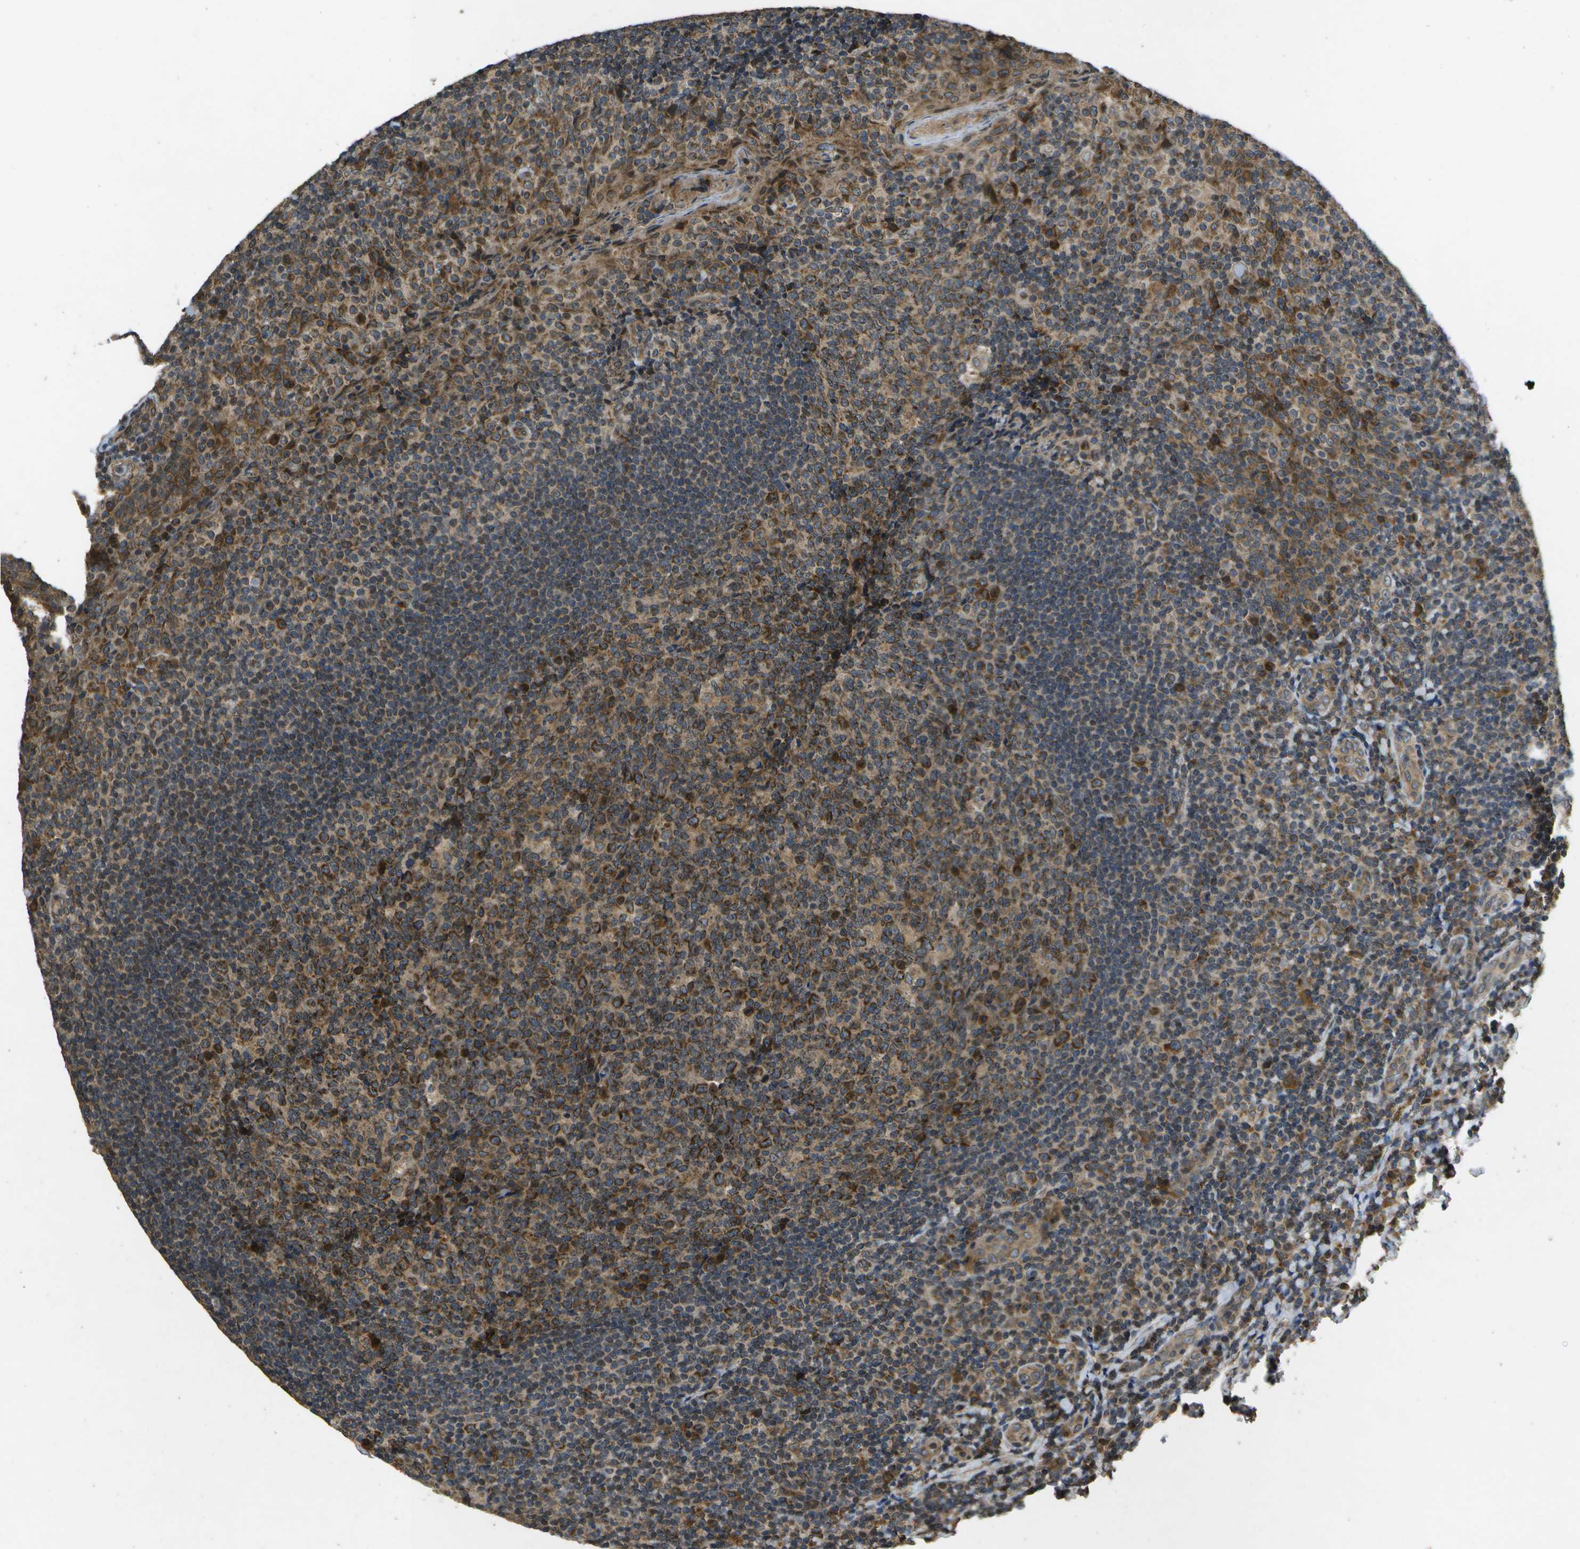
{"staining": {"intensity": "strong", "quantity": ">75%", "location": "cytoplasmic/membranous"}, "tissue": "tonsil", "cell_type": "Germinal center cells", "image_type": "normal", "snomed": [{"axis": "morphology", "description": "Normal tissue, NOS"}, {"axis": "topography", "description": "Tonsil"}], "caption": "Human tonsil stained for a protein (brown) reveals strong cytoplasmic/membranous positive expression in about >75% of germinal center cells.", "gene": "HFE", "patient": {"sex": "male", "age": 17}}